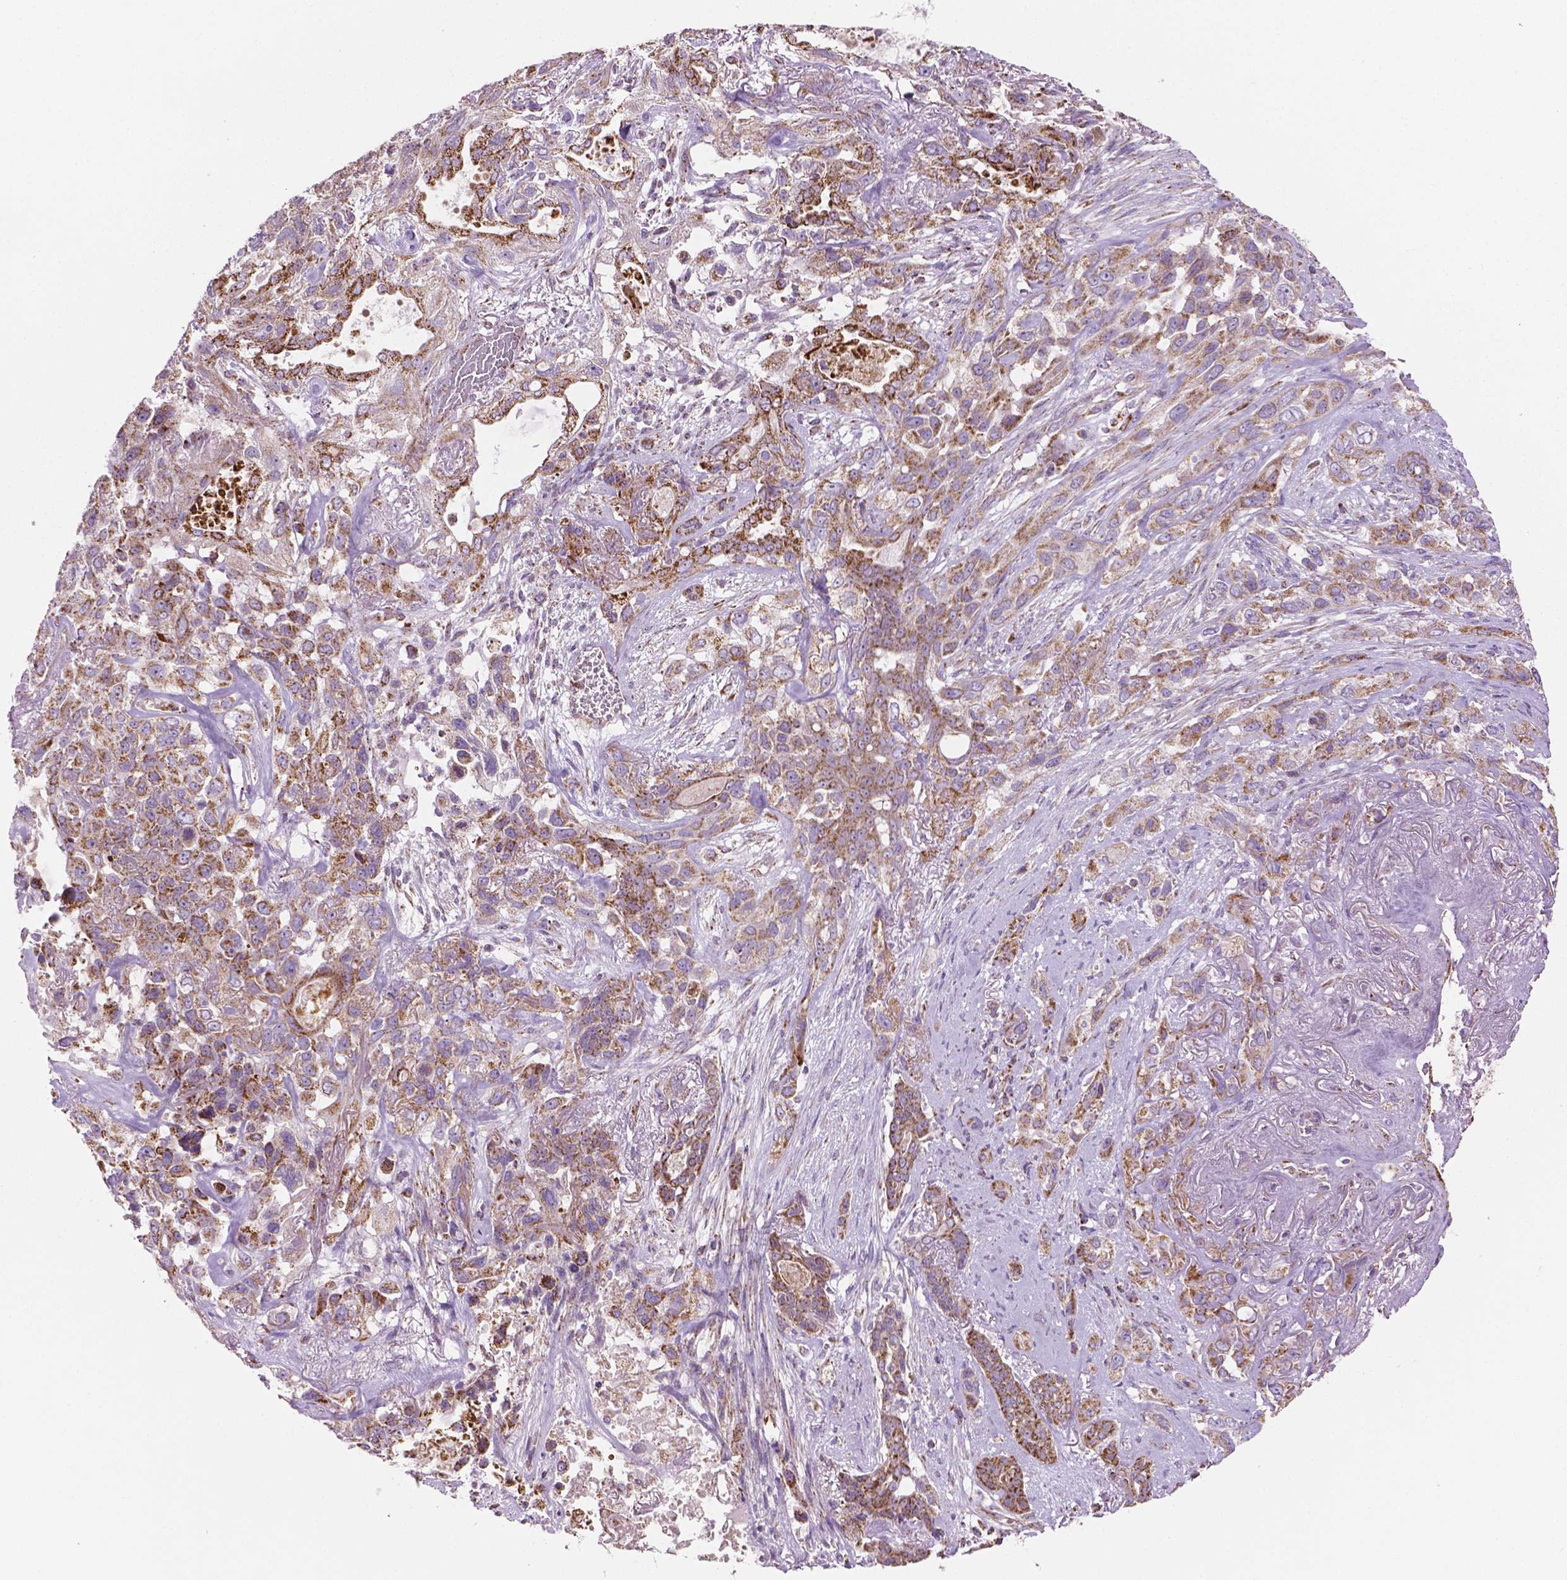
{"staining": {"intensity": "moderate", "quantity": ">75%", "location": "cytoplasmic/membranous"}, "tissue": "lung cancer", "cell_type": "Tumor cells", "image_type": "cancer", "snomed": [{"axis": "morphology", "description": "Squamous cell carcinoma, NOS"}, {"axis": "topography", "description": "Lung"}], "caption": "This image demonstrates immunohistochemistry (IHC) staining of human squamous cell carcinoma (lung), with medium moderate cytoplasmic/membranous staining in about >75% of tumor cells.", "gene": "PIBF1", "patient": {"sex": "female", "age": 70}}